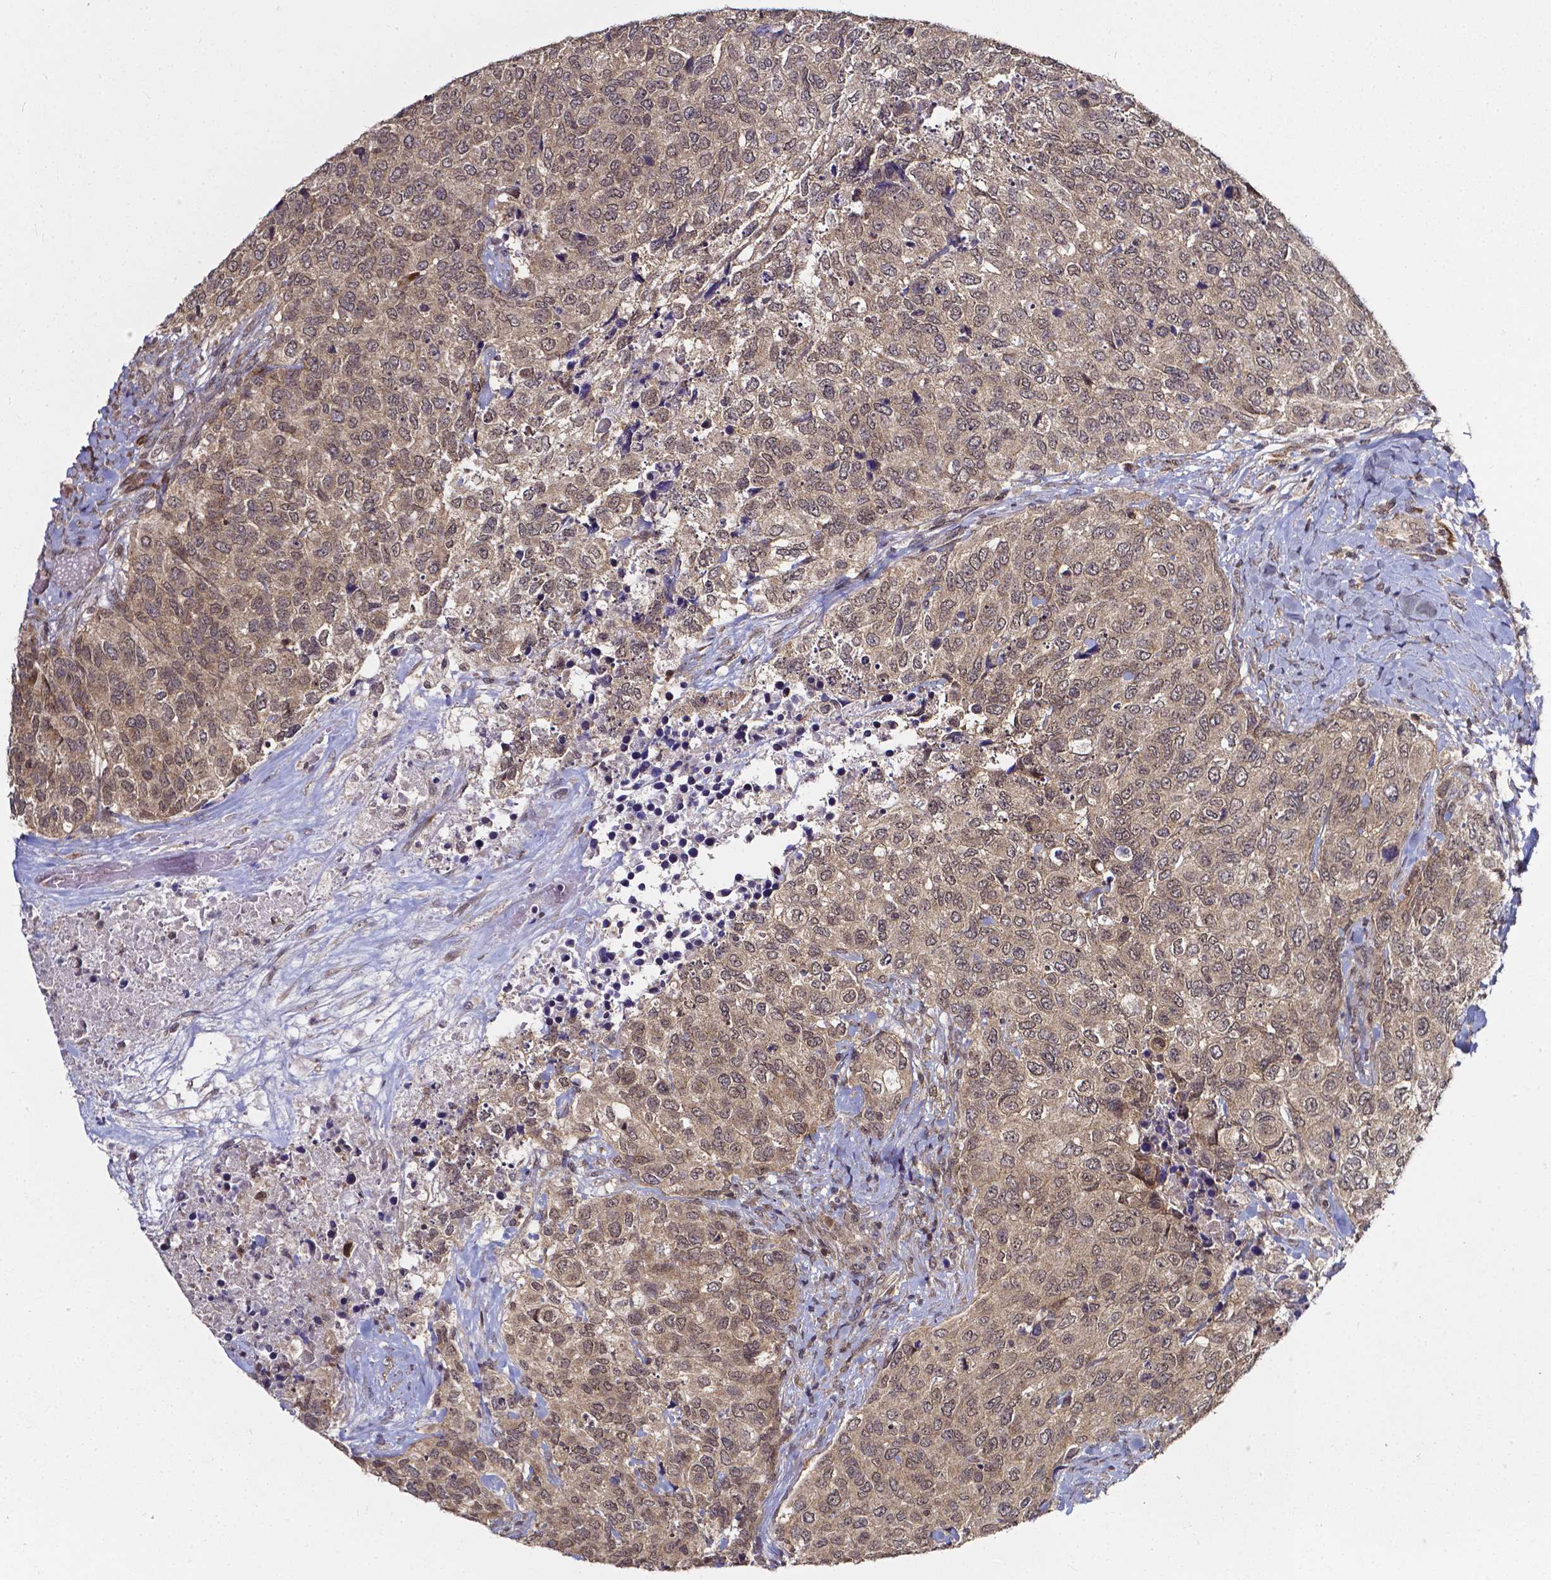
{"staining": {"intensity": "weak", "quantity": "25%-75%", "location": "cytoplasmic/membranous,nuclear"}, "tissue": "urothelial cancer", "cell_type": "Tumor cells", "image_type": "cancer", "snomed": [{"axis": "morphology", "description": "Urothelial carcinoma, High grade"}, {"axis": "topography", "description": "Urinary bladder"}], "caption": "High-grade urothelial carcinoma was stained to show a protein in brown. There is low levels of weak cytoplasmic/membranous and nuclear positivity in about 25%-75% of tumor cells.", "gene": "OTUB1", "patient": {"sex": "female", "age": 78}}